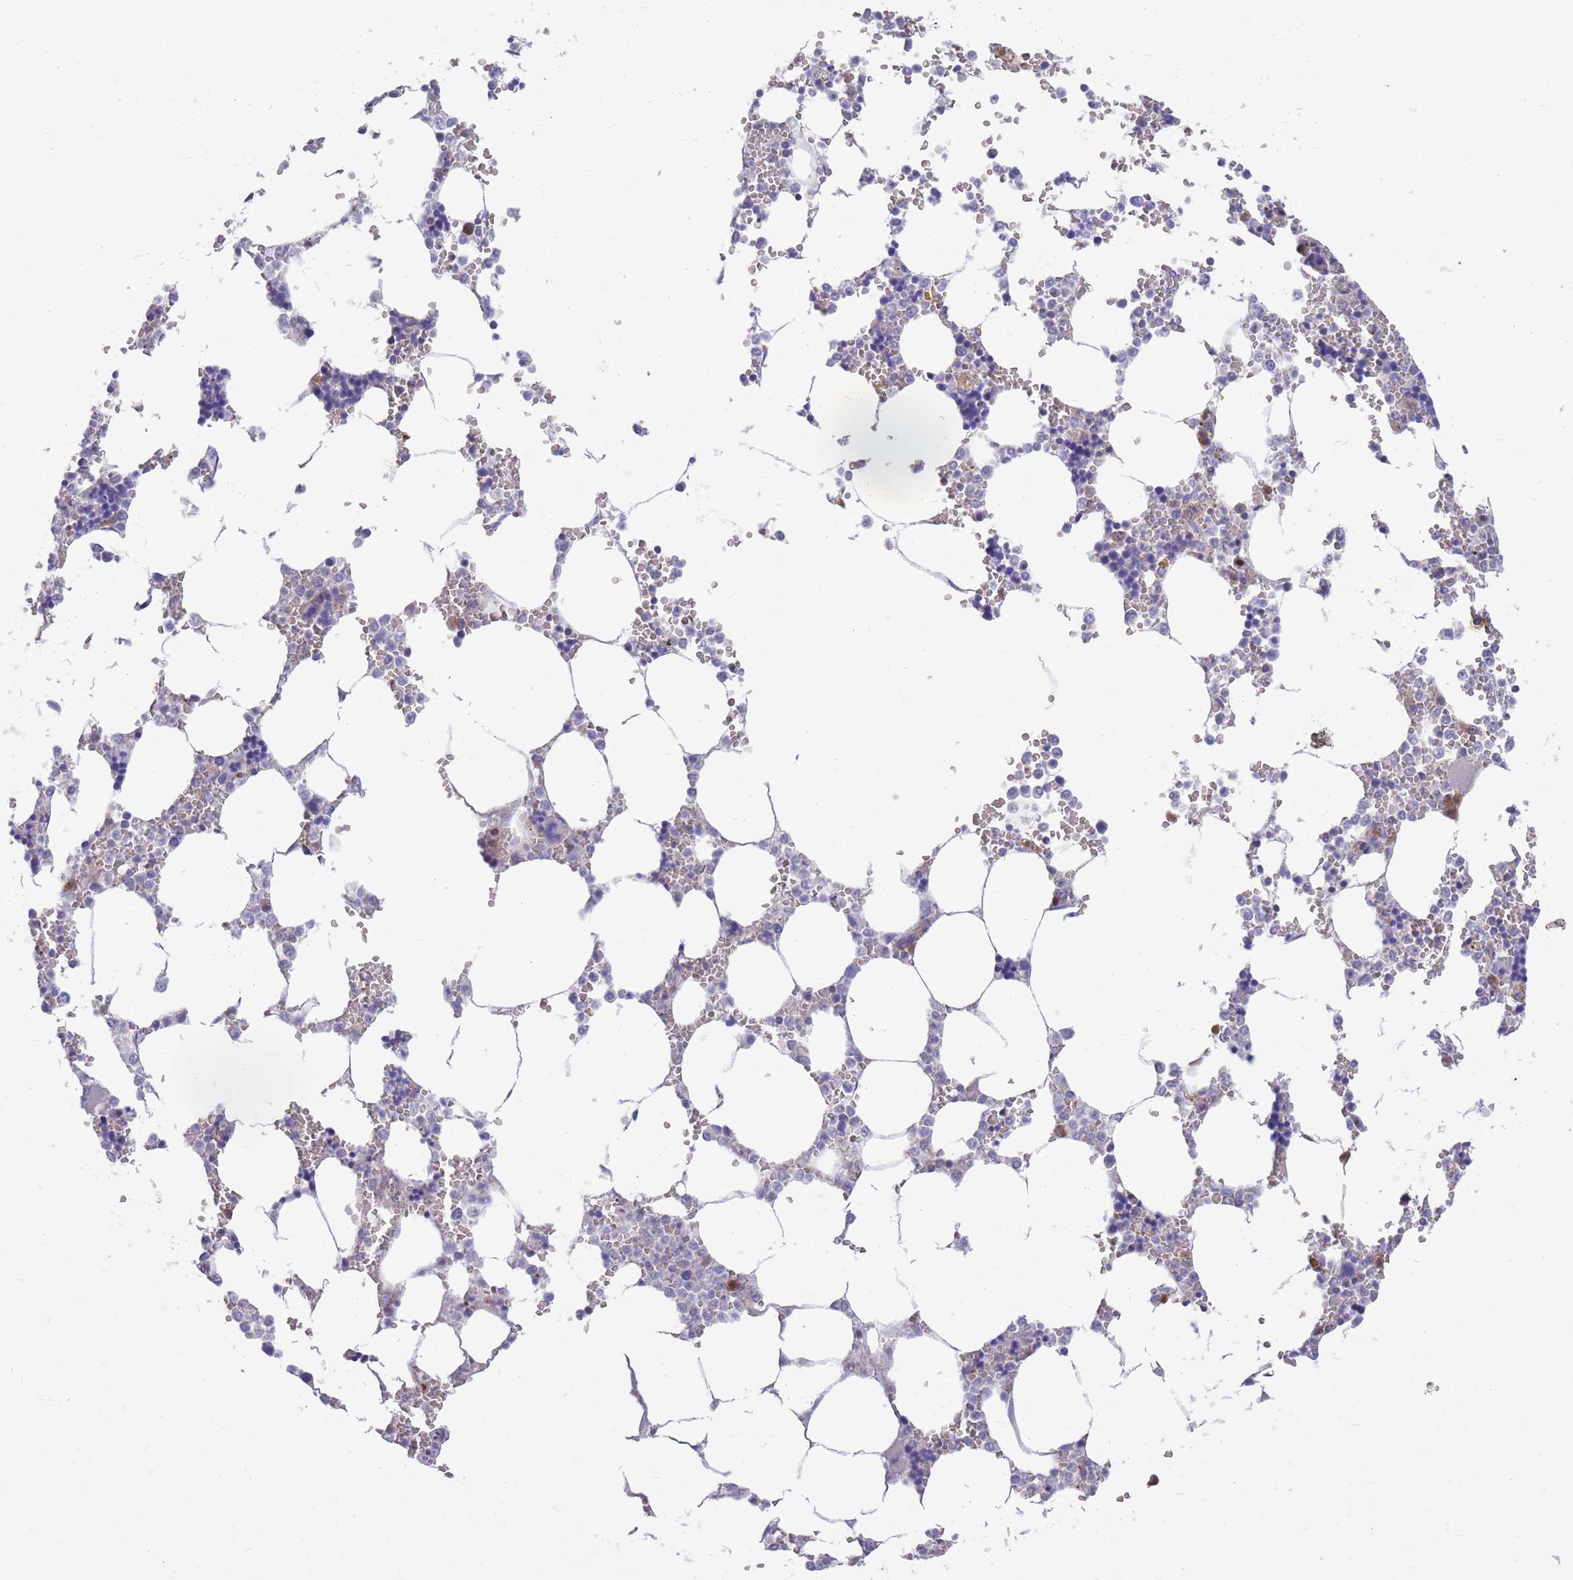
{"staining": {"intensity": "negative", "quantity": "none", "location": "none"}, "tissue": "bone marrow", "cell_type": "Hematopoietic cells", "image_type": "normal", "snomed": [{"axis": "morphology", "description": "Normal tissue, NOS"}, {"axis": "topography", "description": "Bone marrow"}], "caption": "Immunohistochemistry image of normal bone marrow: bone marrow stained with DAB shows no significant protein expression in hematopoietic cells. (Stains: DAB immunohistochemistry (IHC) with hematoxylin counter stain, Microscopy: brightfield microscopy at high magnification).", "gene": "KLHL29", "patient": {"sex": "male", "age": 64}}